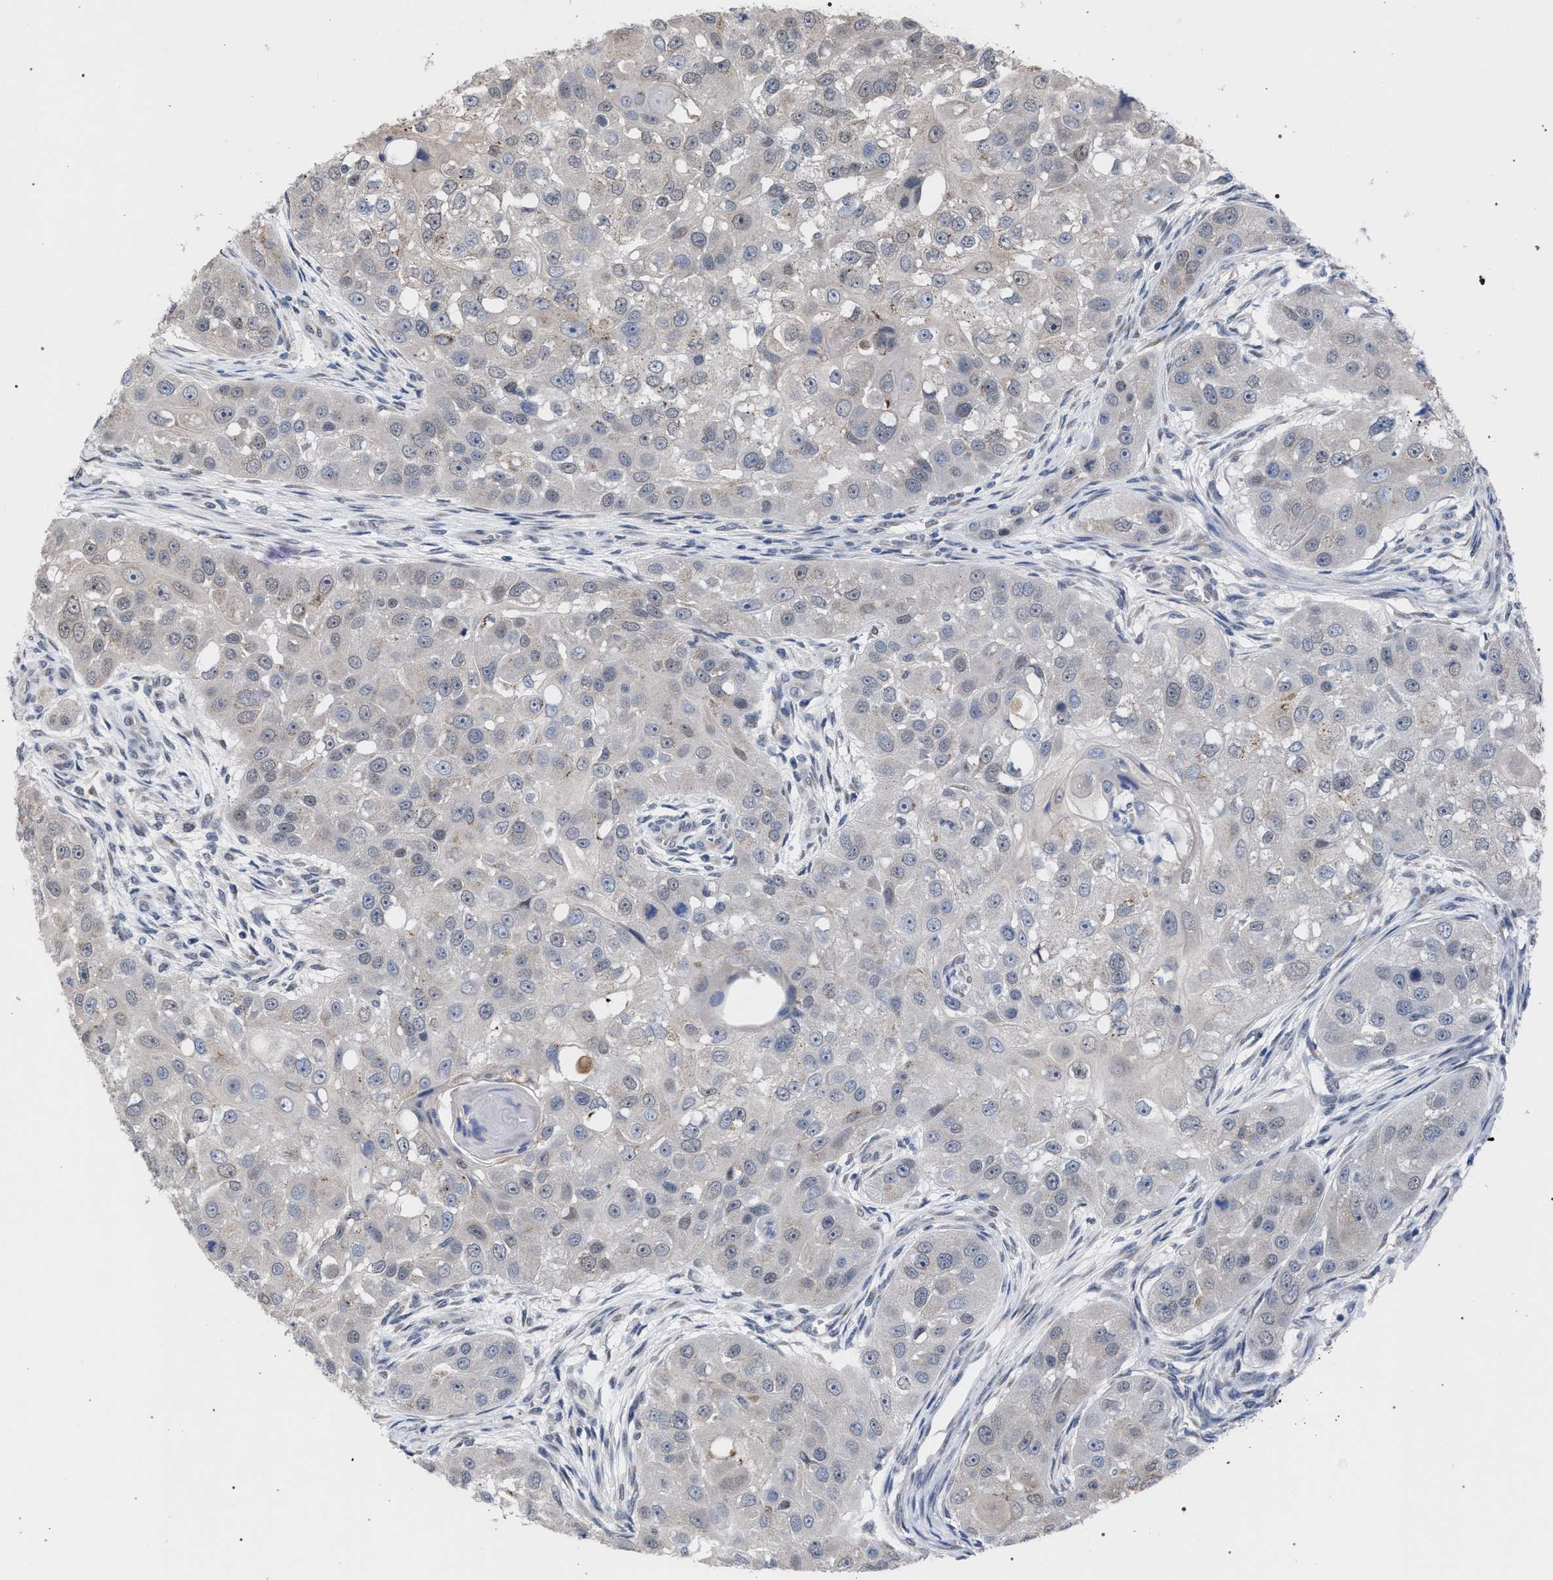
{"staining": {"intensity": "negative", "quantity": "none", "location": "none"}, "tissue": "head and neck cancer", "cell_type": "Tumor cells", "image_type": "cancer", "snomed": [{"axis": "morphology", "description": "Normal tissue, NOS"}, {"axis": "morphology", "description": "Squamous cell carcinoma, NOS"}, {"axis": "topography", "description": "Skeletal muscle"}, {"axis": "topography", "description": "Head-Neck"}], "caption": "The immunohistochemistry histopathology image has no significant expression in tumor cells of squamous cell carcinoma (head and neck) tissue.", "gene": "GOLGA2", "patient": {"sex": "male", "age": 51}}